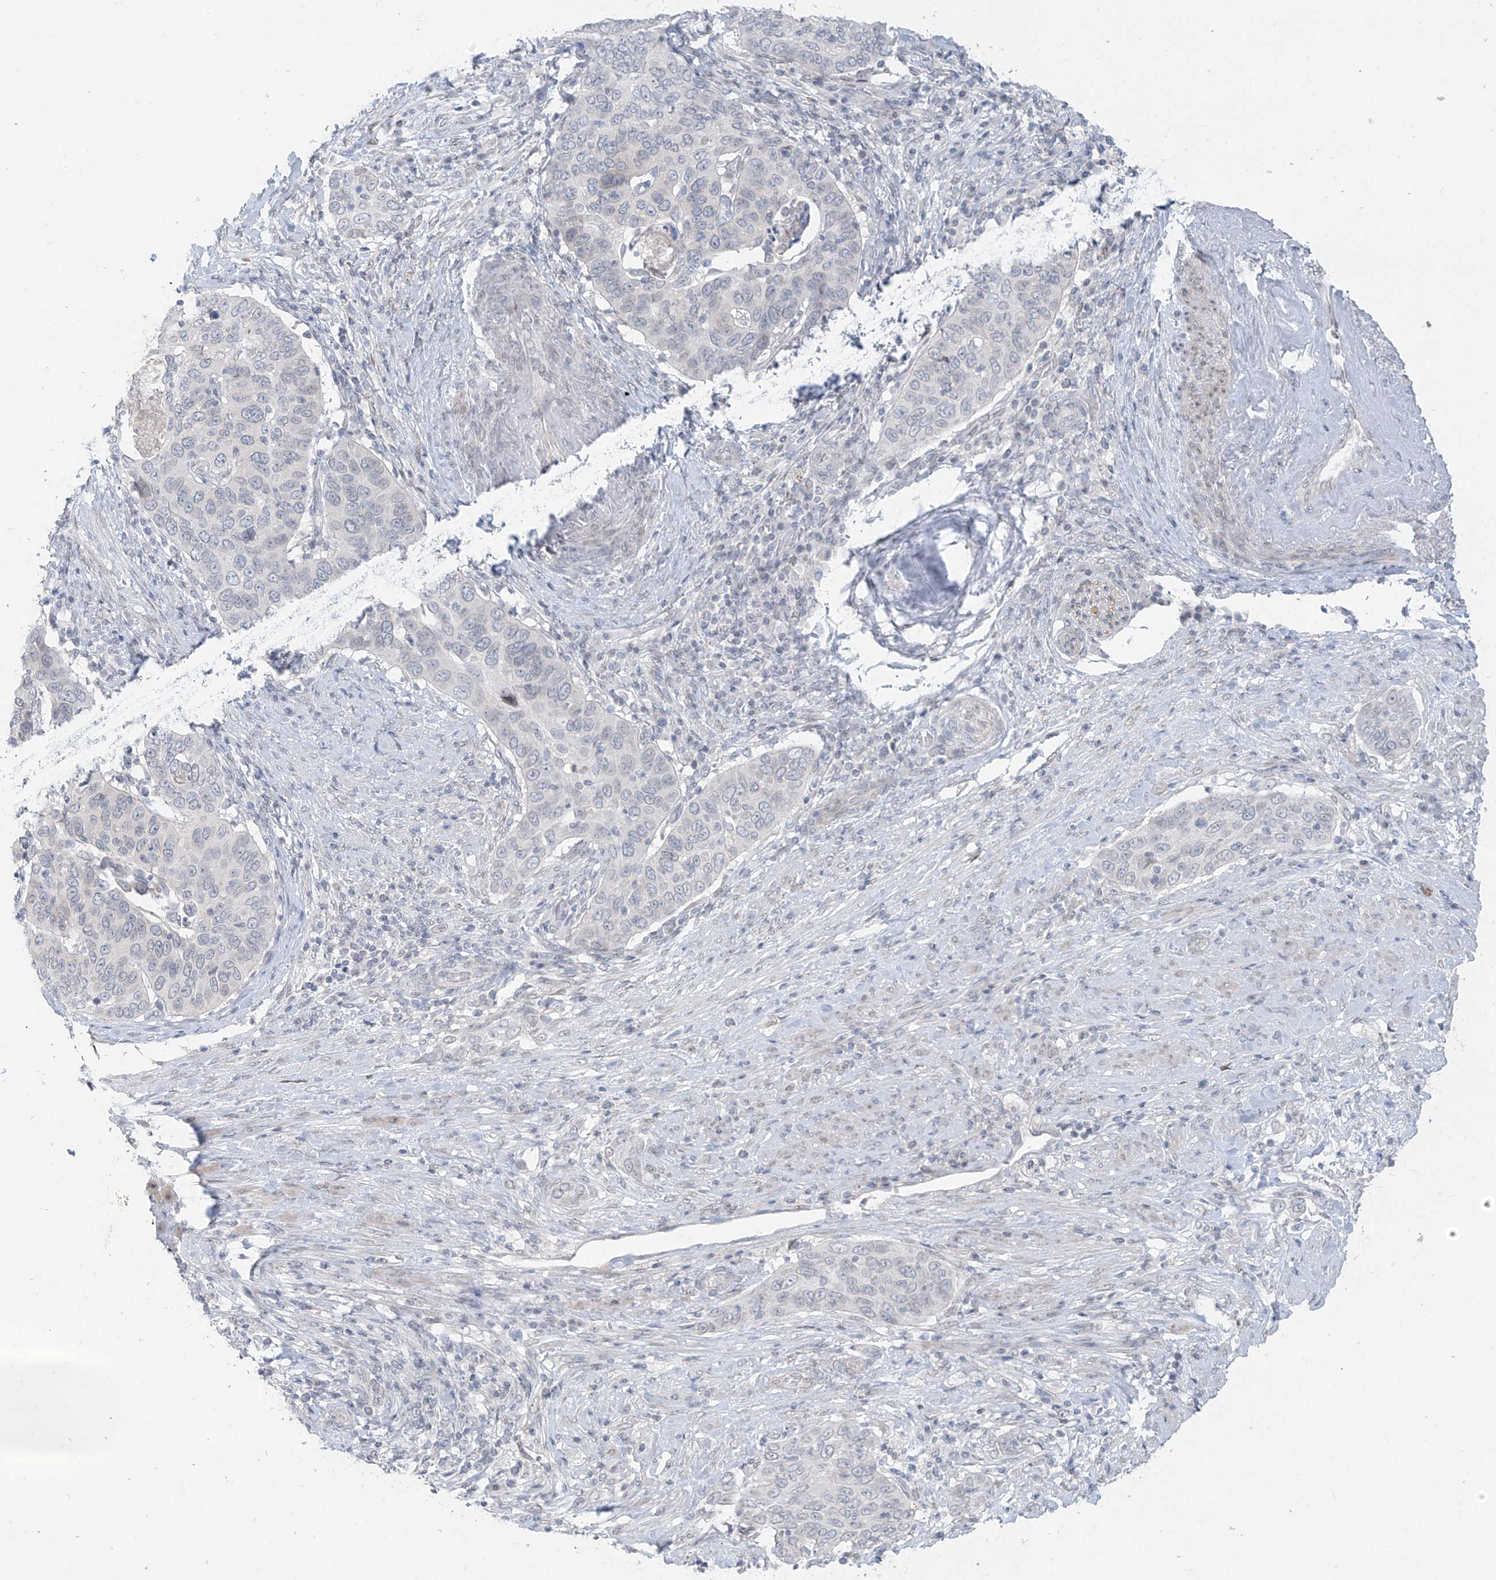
{"staining": {"intensity": "negative", "quantity": "none", "location": "none"}, "tissue": "cervical cancer", "cell_type": "Tumor cells", "image_type": "cancer", "snomed": [{"axis": "morphology", "description": "Squamous cell carcinoma, NOS"}, {"axis": "topography", "description": "Cervix"}], "caption": "Immunohistochemistry (IHC) micrograph of human cervical cancer stained for a protein (brown), which demonstrates no positivity in tumor cells.", "gene": "OSBPL7", "patient": {"sex": "female", "age": 60}}